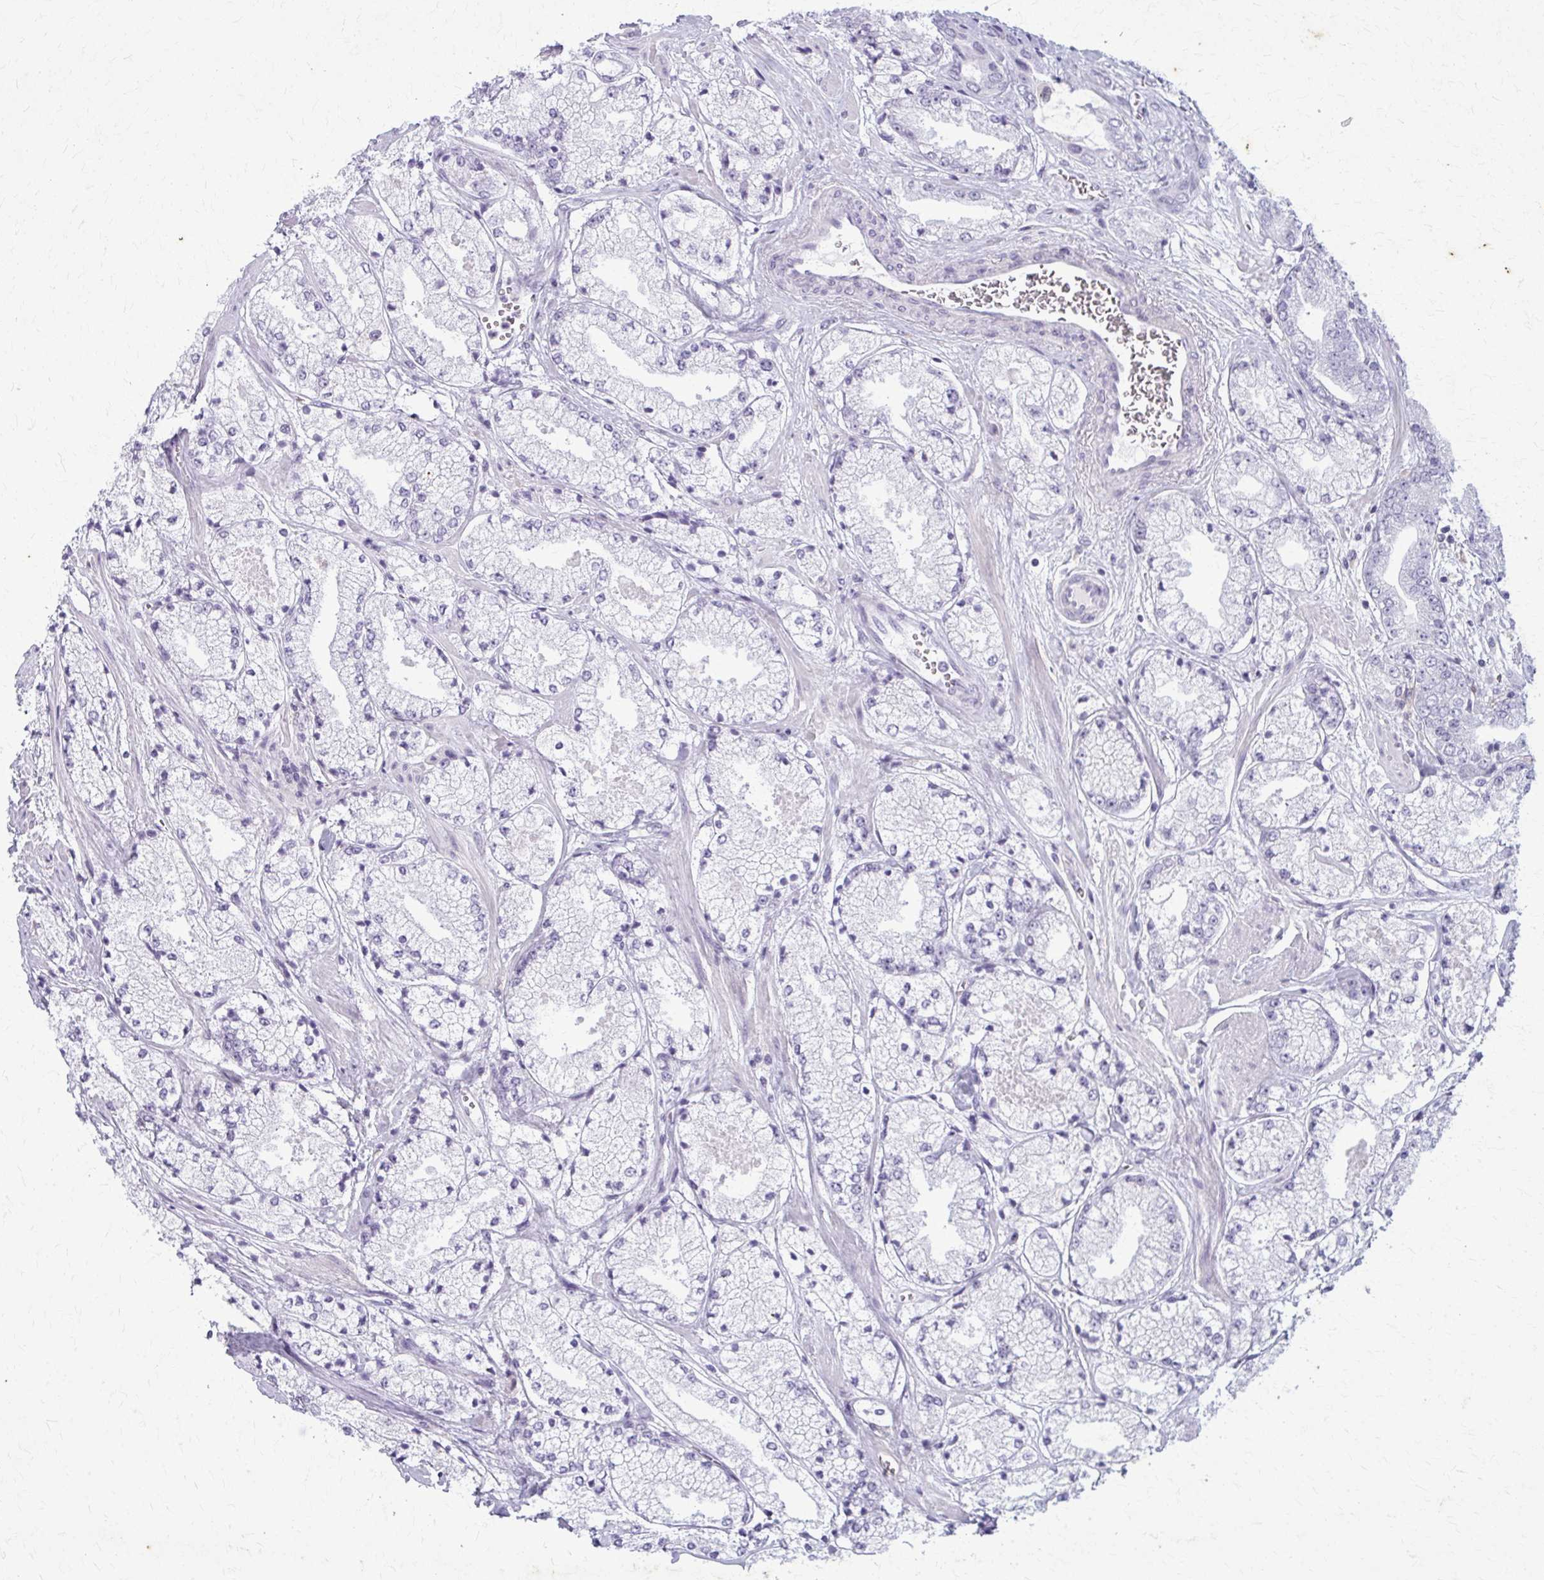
{"staining": {"intensity": "negative", "quantity": "none", "location": "none"}, "tissue": "prostate cancer", "cell_type": "Tumor cells", "image_type": "cancer", "snomed": [{"axis": "morphology", "description": "Adenocarcinoma, High grade"}, {"axis": "topography", "description": "Prostate"}], "caption": "Prostate cancer (high-grade adenocarcinoma) was stained to show a protein in brown. There is no significant staining in tumor cells.", "gene": "CARD9", "patient": {"sex": "male", "age": 63}}